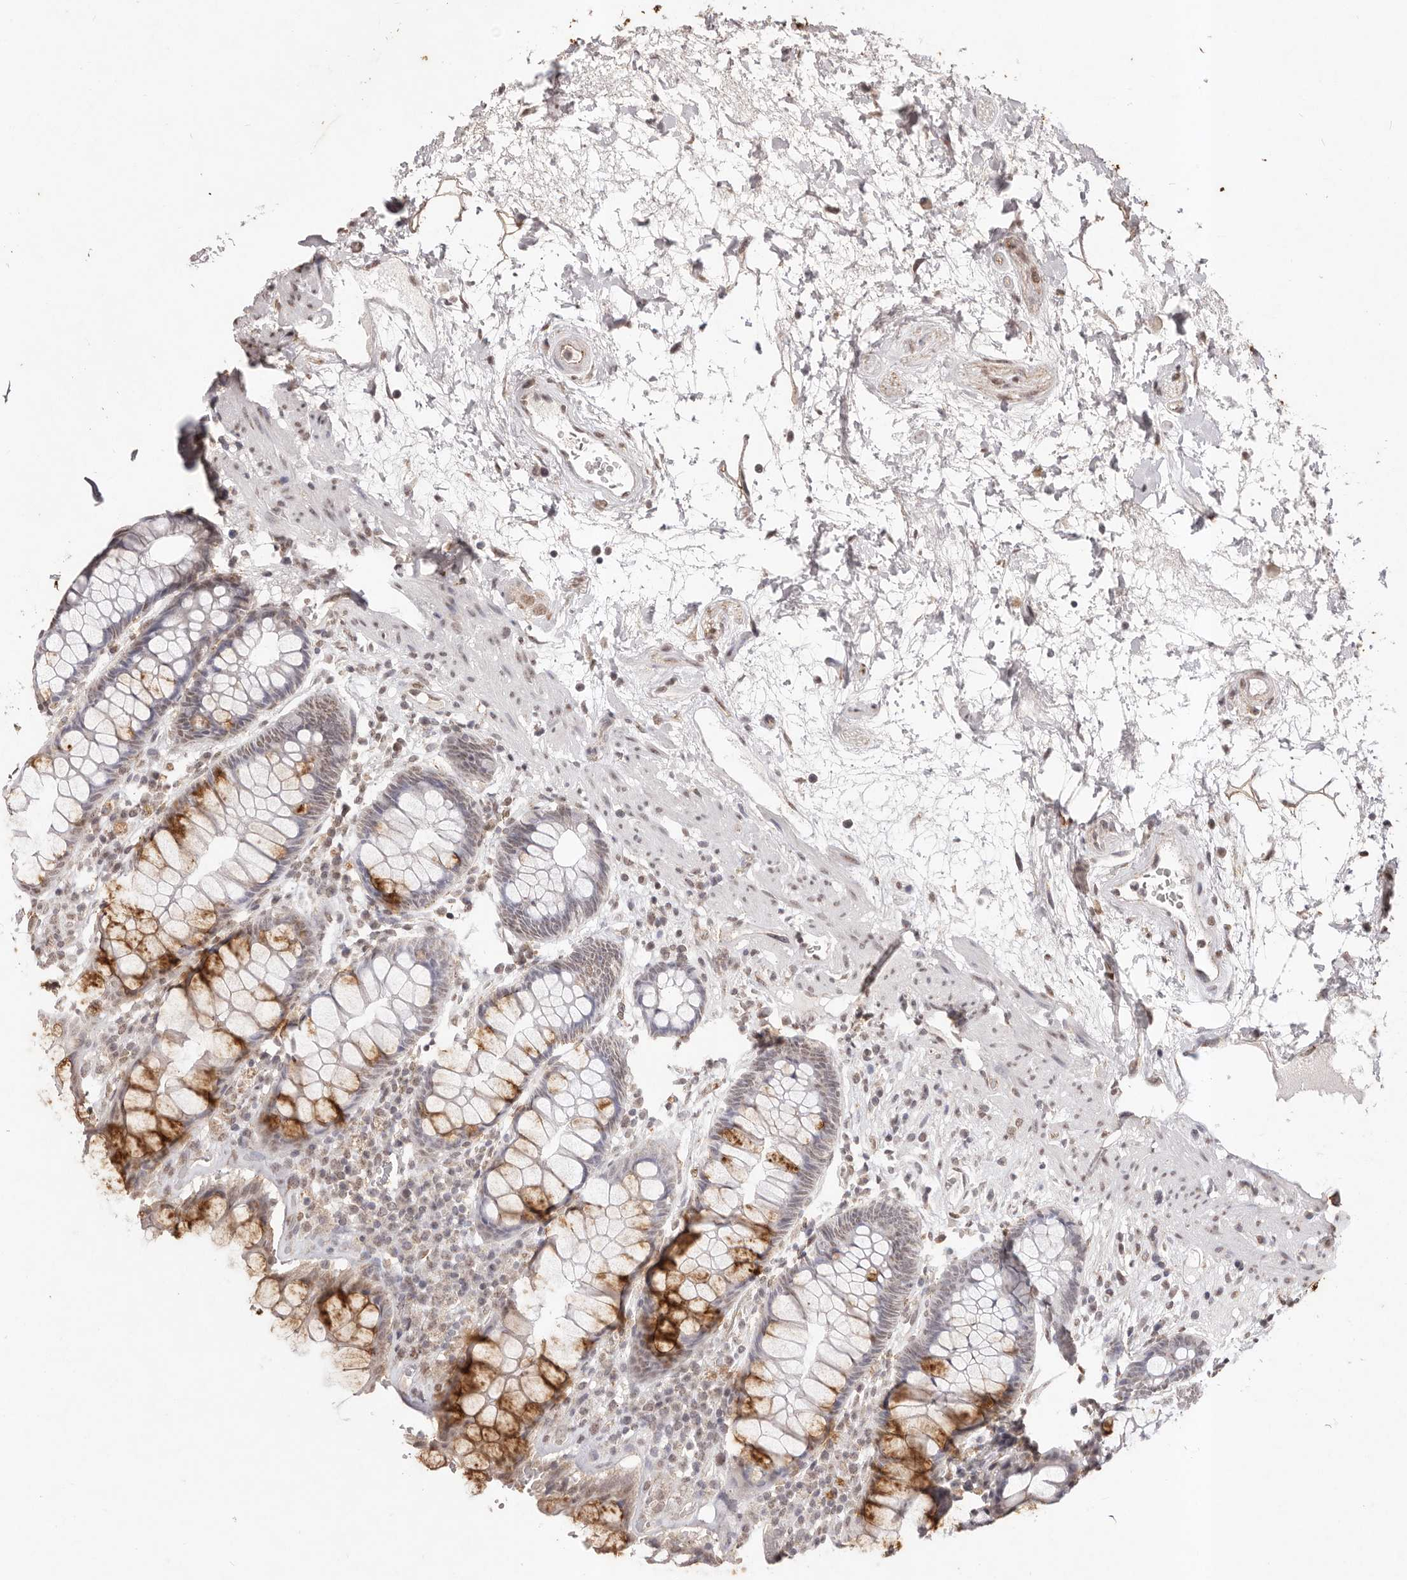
{"staining": {"intensity": "moderate", "quantity": ">75%", "location": "cytoplasmic/membranous,nuclear"}, "tissue": "rectum", "cell_type": "Glandular cells", "image_type": "normal", "snomed": [{"axis": "morphology", "description": "Normal tissue, NOS"}, {"axis": "topography", "description": "Rectum"}], "caption": "Protein staining by immunohistochemistry exhibits moderate cytoplasmic/membranous,nuclear staining in approximately >75% of glandular cells in normal rectum.", "gene": "RPS6KA5", "patient": {"sex": "male", "age": 64}}